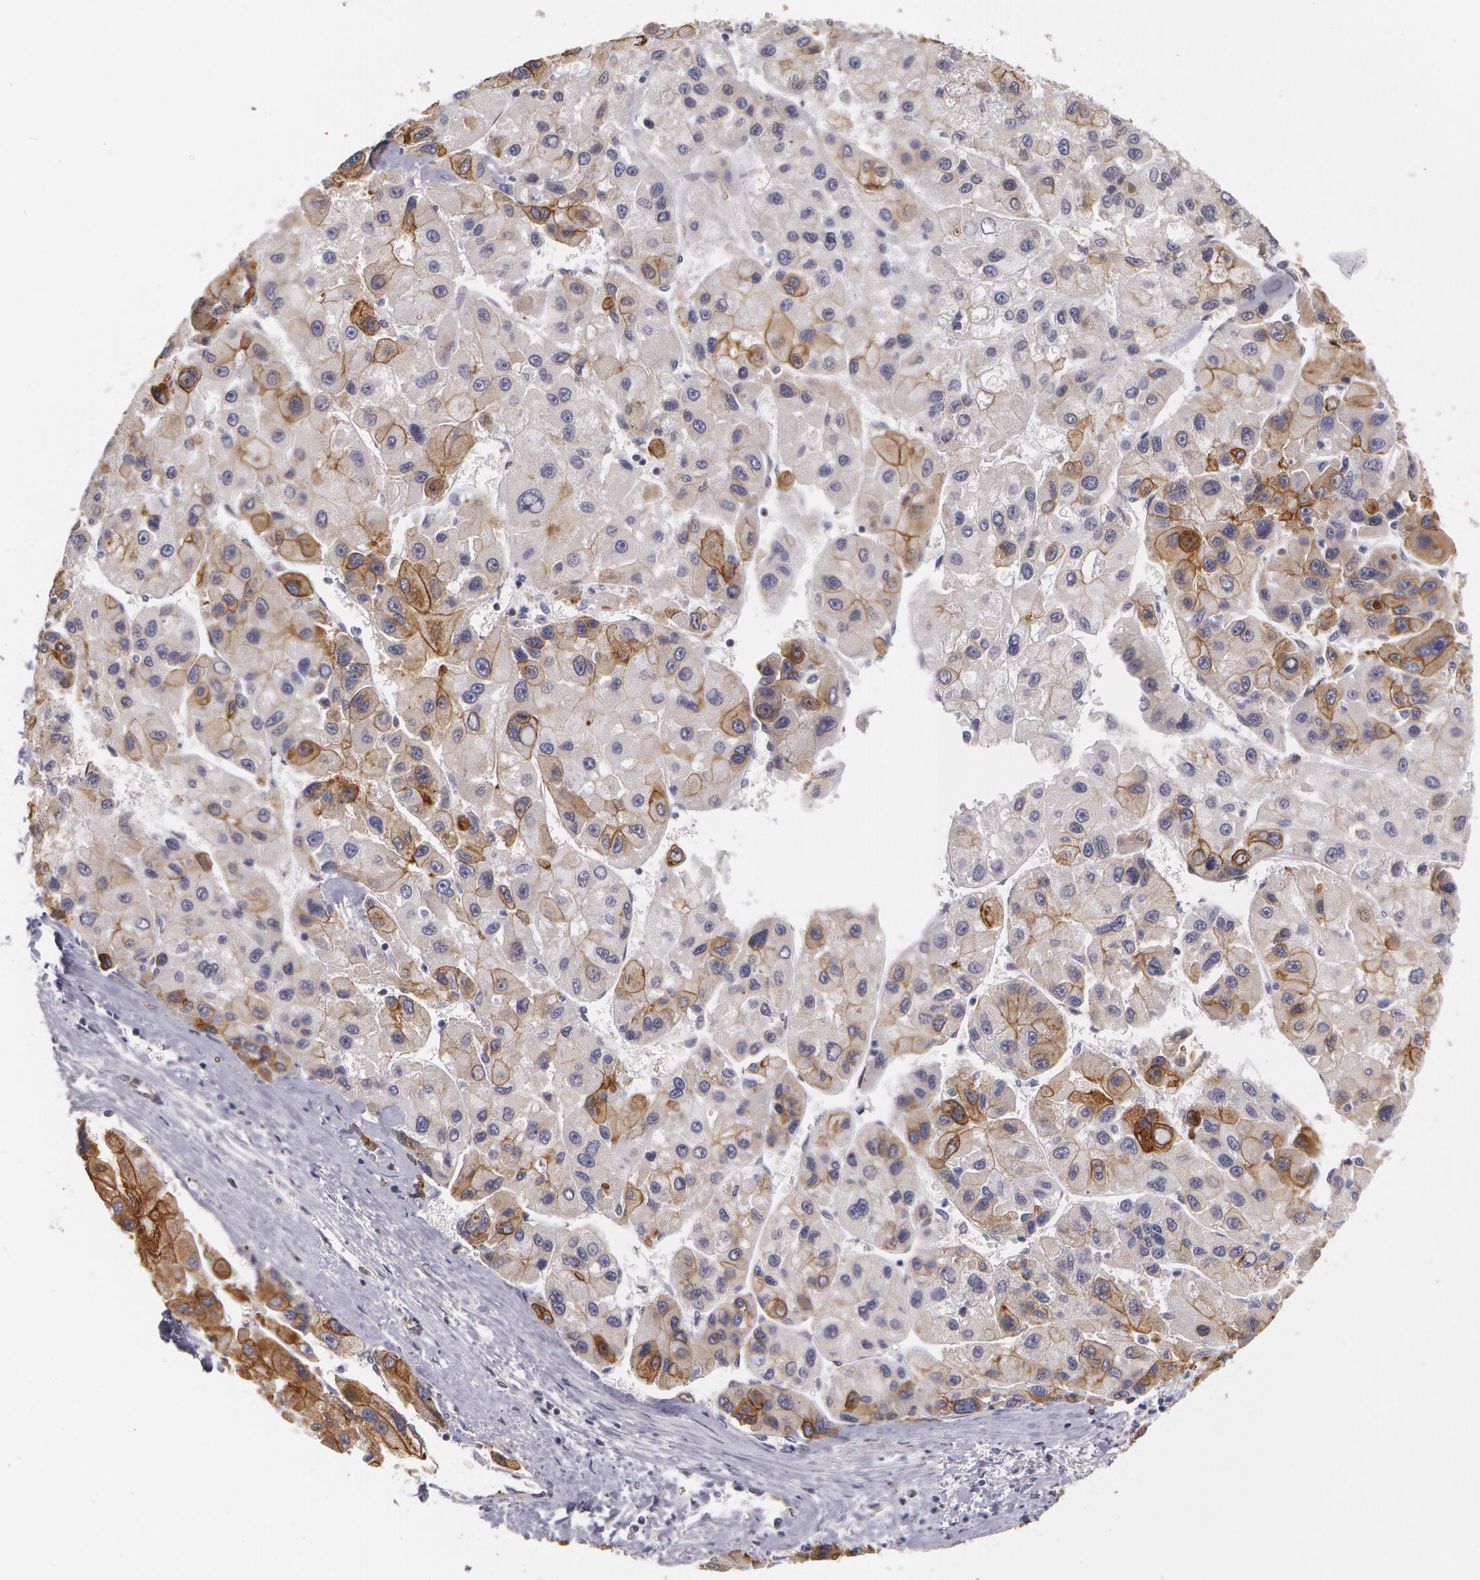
{"staining": {"intensity": "moderate", "quantity": "25%-75%", "location": "cytoplasmic/membranous"}, "tissue": "liver cancer", "cell_type": "Tumor cells", "image_type": "cancer", "snomed": [{"axis": "morphology", "description": "Carcinoma, Hepatocellular, NOS"}, {"axis": "topography", "description": "Liver"}], "caption": "Hepatocellular carcinoma (liver) stained with a protein marker shows moderate staining in tumor cells.", "gene": "KRT18", "patient": {"sex": "male", "age": 64}}